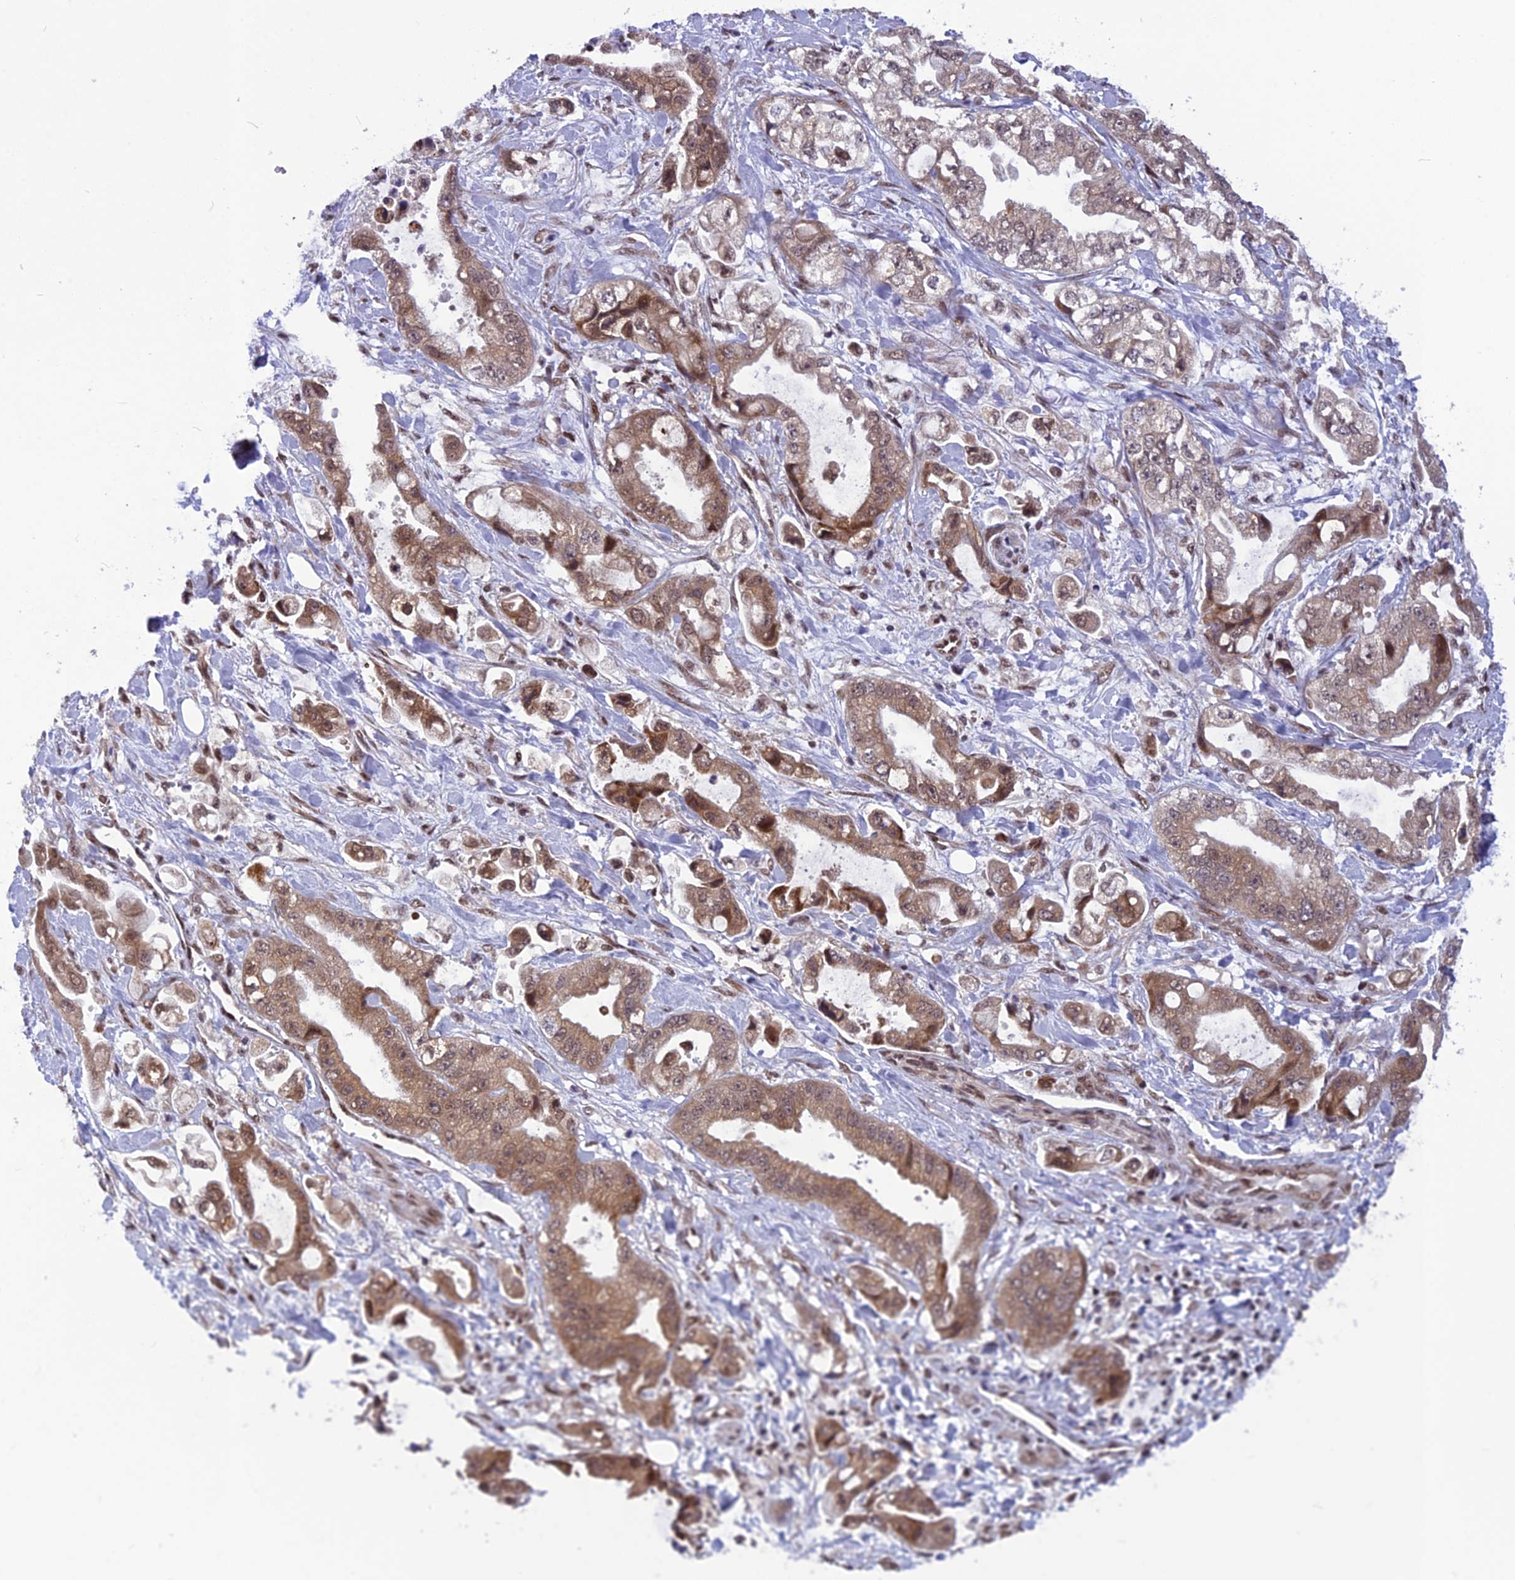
{"staining": {"intensity": "moderate", "quantity": ">75%", "location": "cytoplasmic/membranous,nuclear"}, "tissue": "stomach cancer", "cell_type": "Tumor cells", "image_type": "cancer", "snomed": [{"axis": "morphology", "description": "Adenocarcinoma, NOS"}, {"axis": "topography", "description": "Stomach"}], "caption": "Human stomach cancer stained with a protein marker displays moderate staining in tumor cells.", "gene": "RTRAF", "patient": {"sex": "male", "age": 62}}